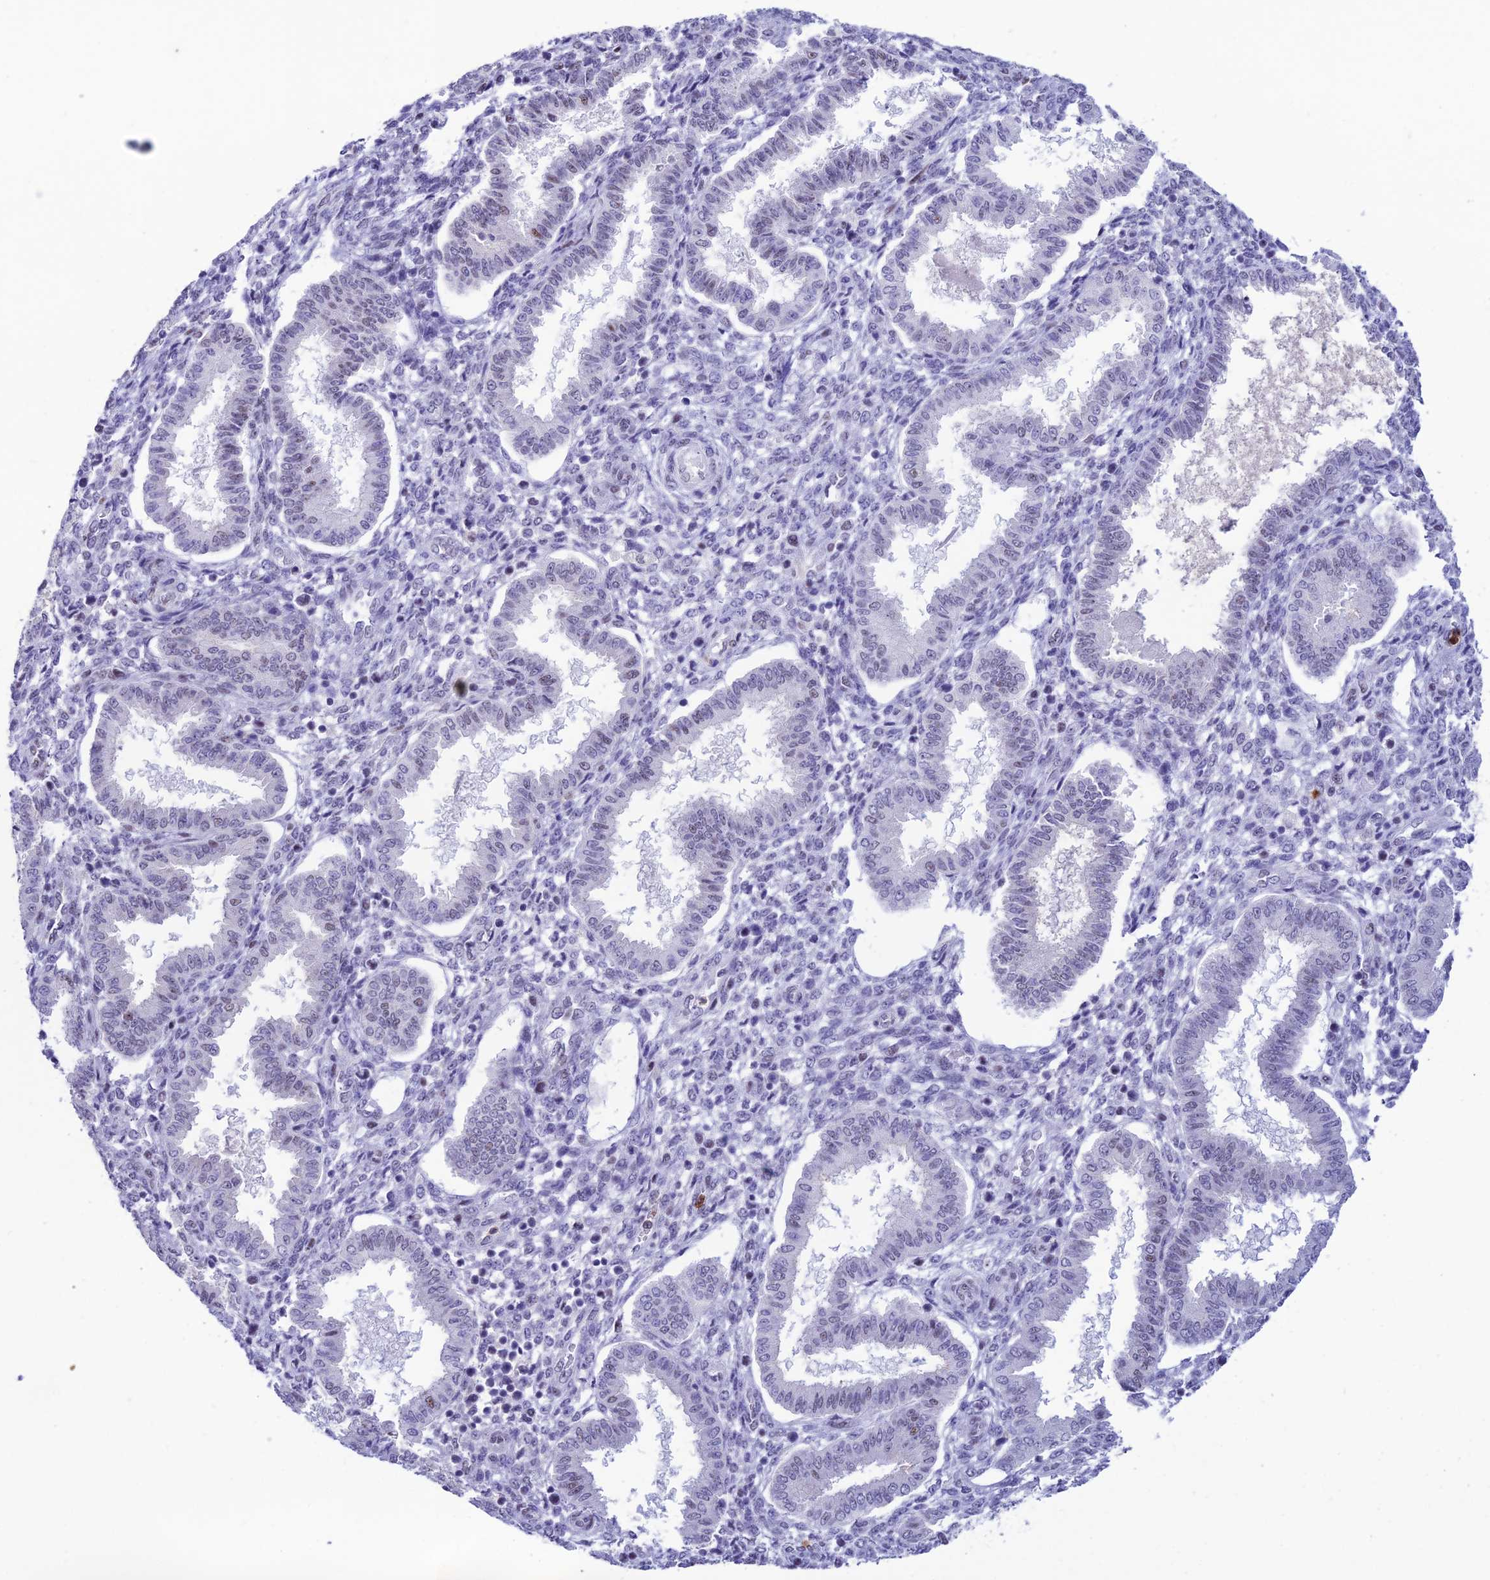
{"staining": {"intensity": "negative", "quantity": "none", "location": "none"}, "tissue": "endometrium", "cell_type": "Cells in endometrial stroma", "image_type": "normal", "snomed": [{"axis": "morphology", "description": "Normal tissue, NOS"}, {"axis": "topography", "description": "Endometrium"}], "caption": "The photomicrograph exhibits no staining of cells in endometrial stroma in normal endometrium.", "gene": "MFSD2B", "patient": {"sex": "female", "age": 24}}